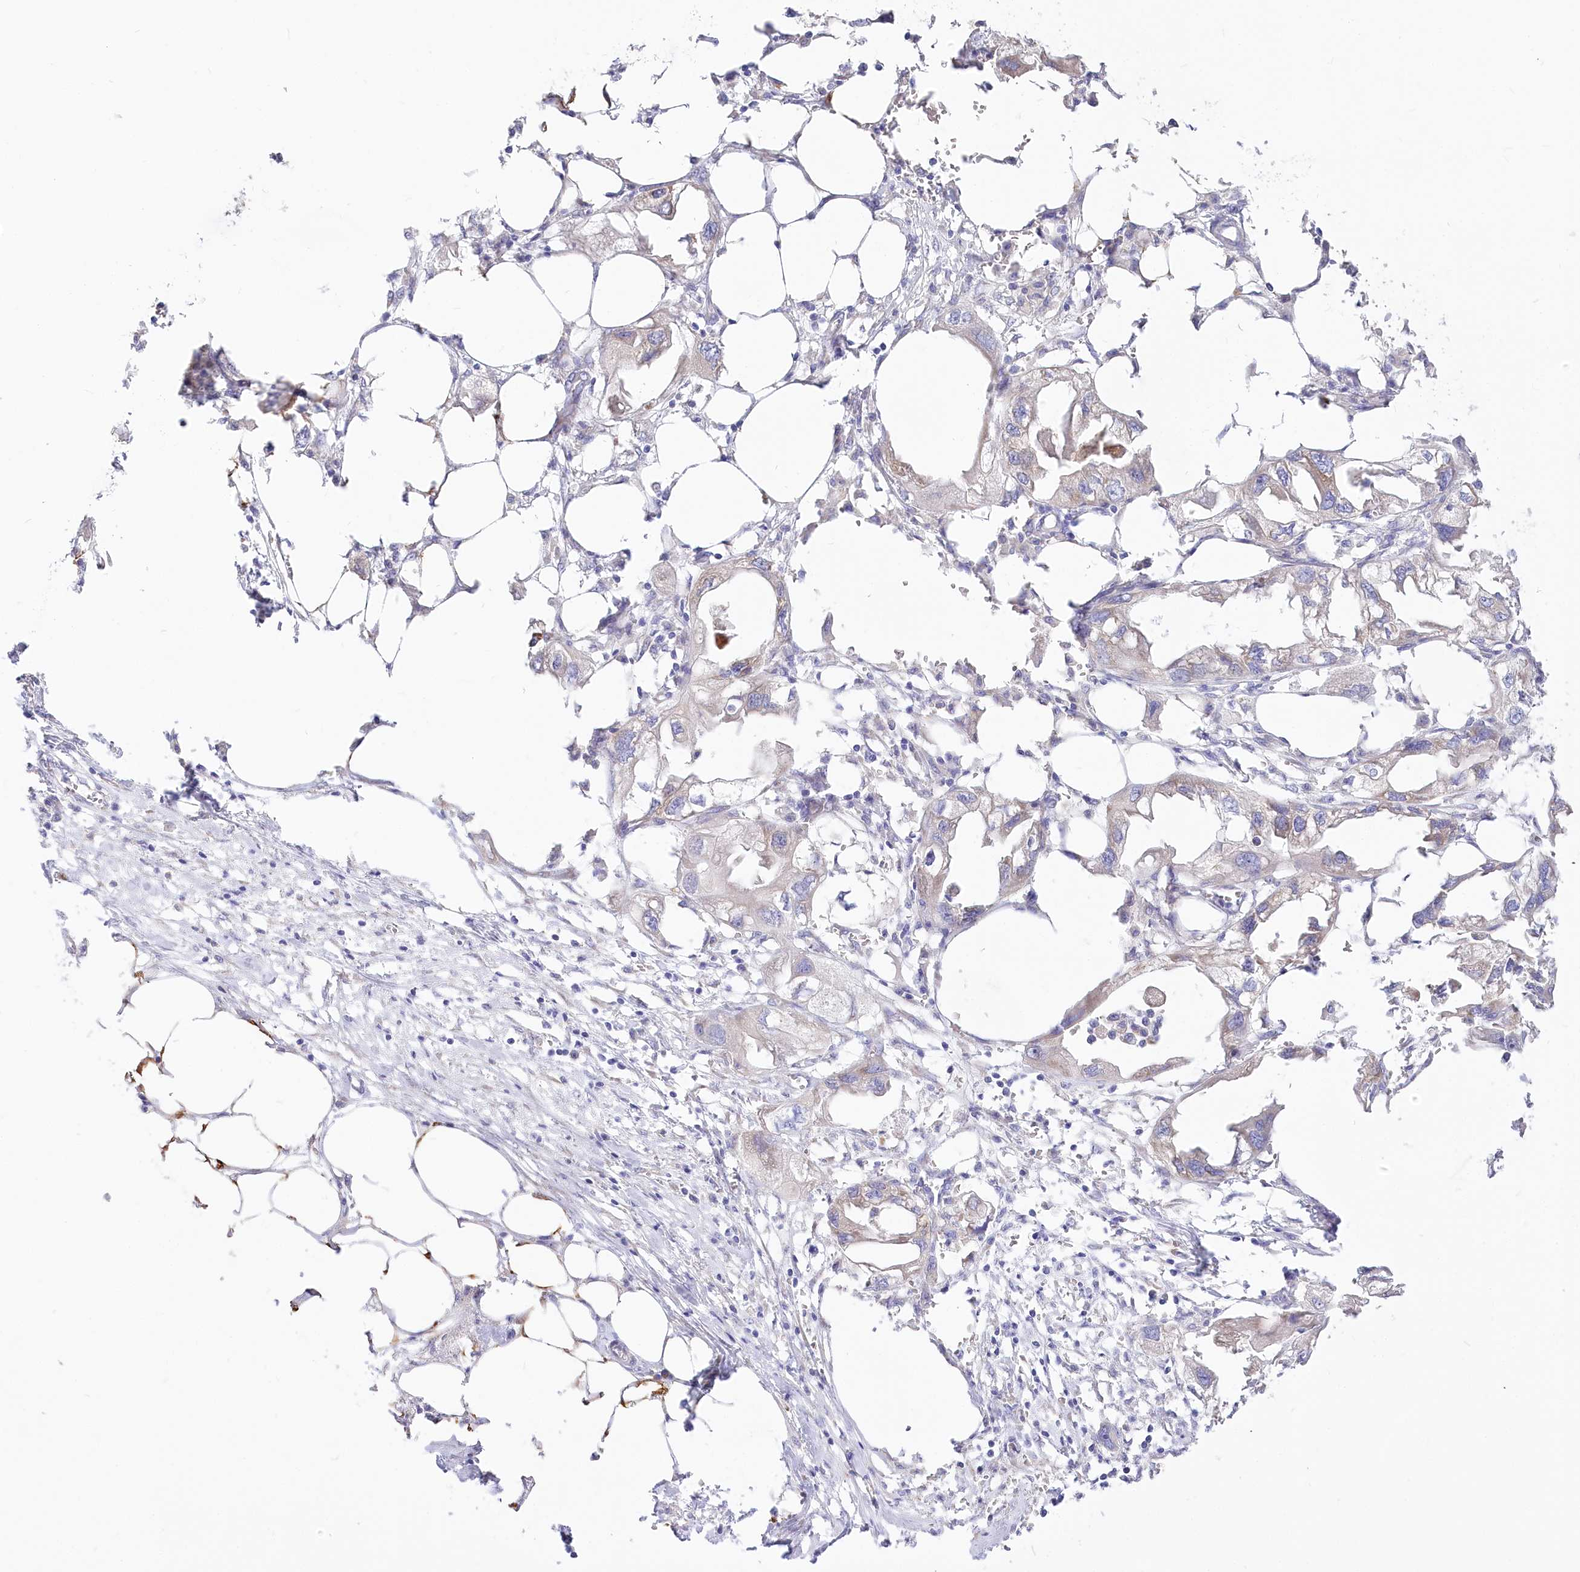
{"staining": {"intensity": "negative", "quantity": "none", "location": "none"}, "tissue": "endometrial cancer", "cell_type": "Tumor cells", "image_type": "cancer", "snomed": [{"axis": "morphology", "description": "Adenocarcinoma, NOS"}, {"axis": "morphology", "description": "Adenocarcinoma, metastatic, NOS"}, {"axis": "topography", "description": "Adipose tissue"}, {"axis": "topography", "description": "Endometrium"}], "caption": "Tumor cells show no significant protein staining in adenocarcinoma (endometrial).", "gene": "STT3B", "patient": {"sex": "female", "age": 67}}